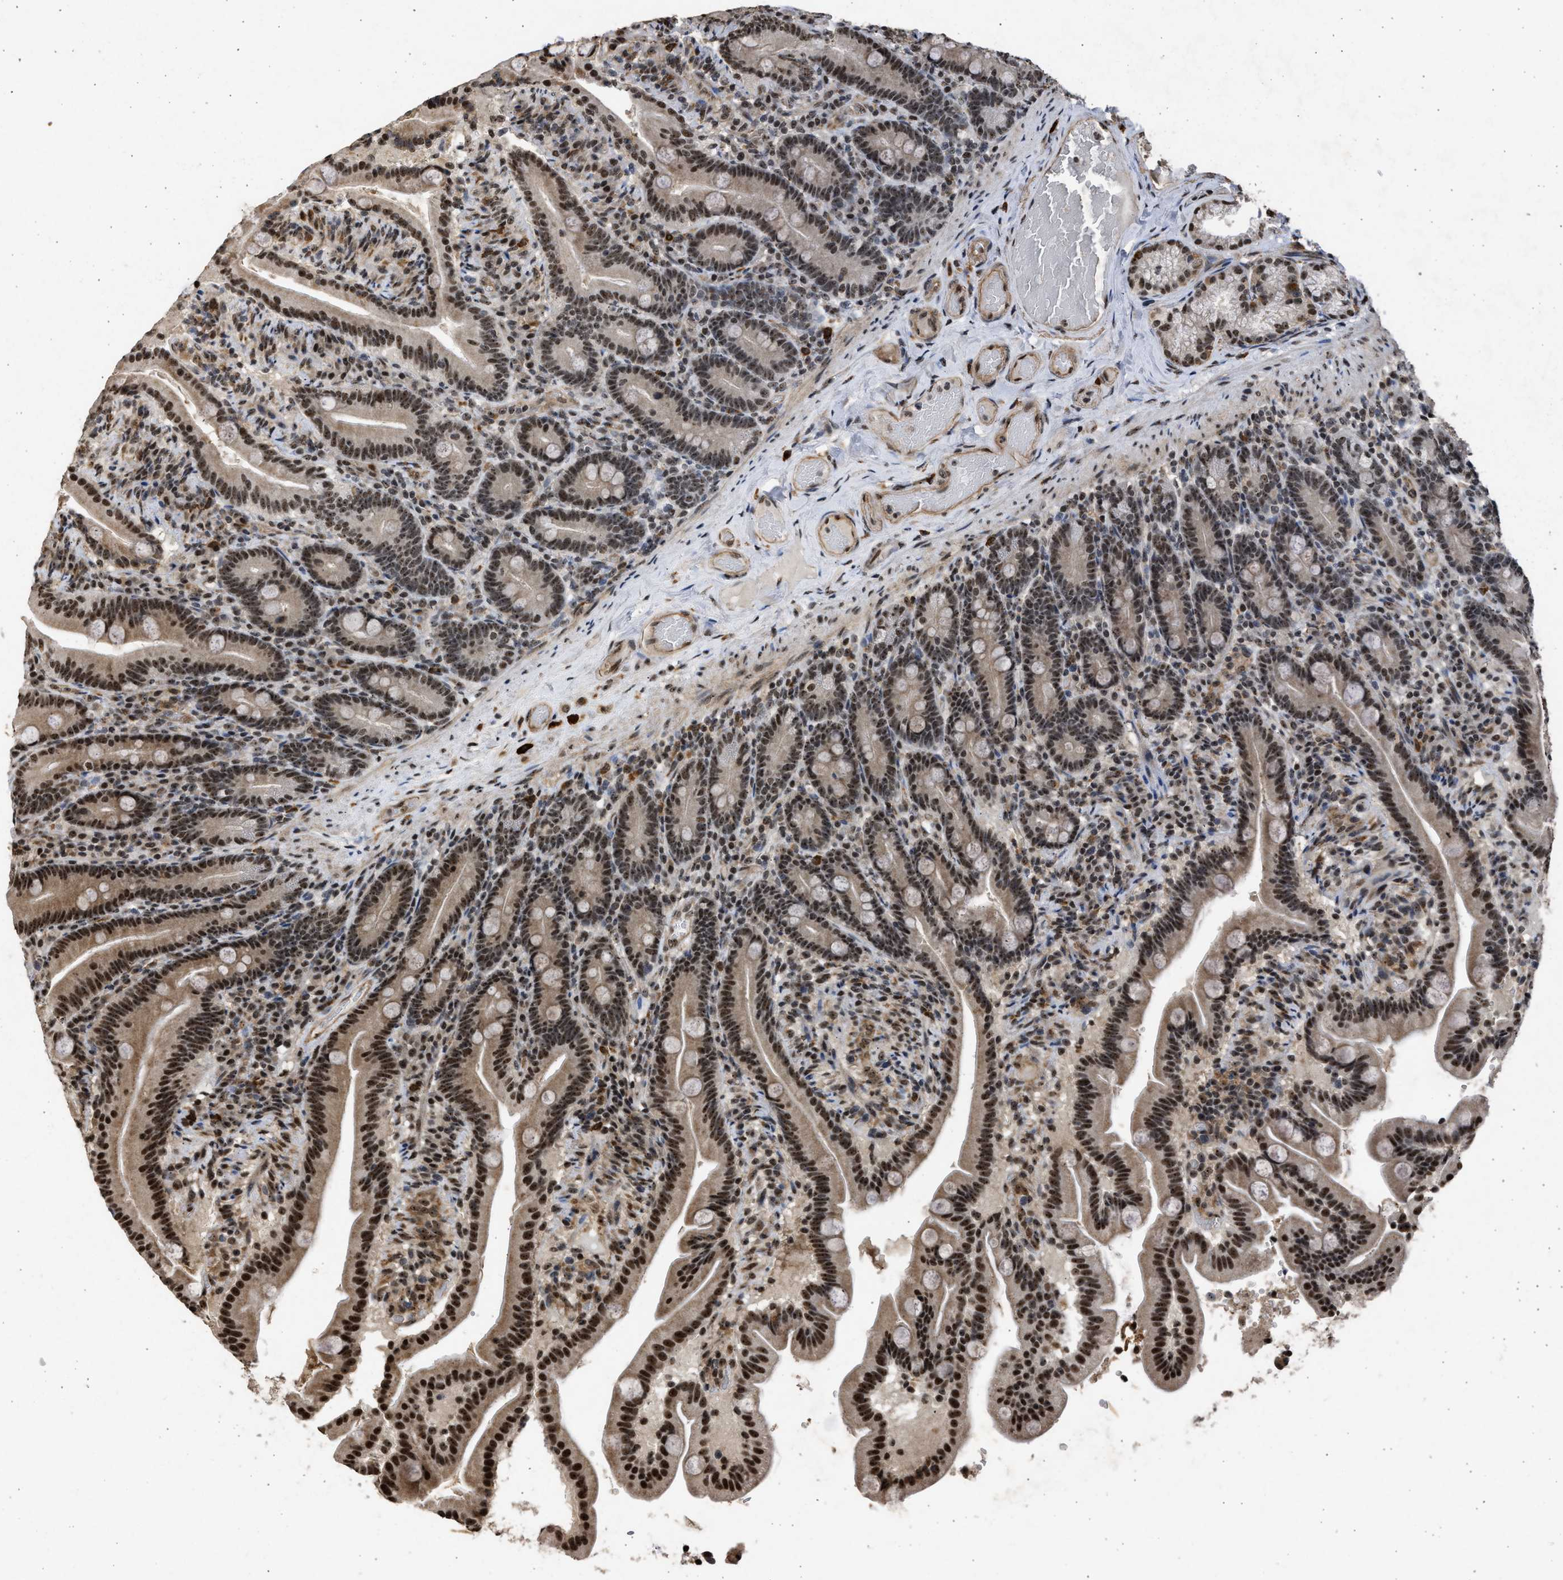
{"staining": {"intensity": "strong", "quantity": ">75%", "location": "cytoplasmic/membranous,nuclear"}, "tissue": "duodenum", "cell_type": "Glandular cells", "image_type": "normal", "snomed": [{"axis": "morphology", "description": "Normal tissue, NOS"}, {"axis": "topography", "description": "Duodenum"}], "caption": "Approximately >75% of glandular cells in unremarkable human duodenum demonstrate strong cytoplasmic/membranous,nuclear protein staining as visualized by brown immunohistochemical staining.", "gene": "TFDP2", "patient": {"sex": "male", "age": 54}}